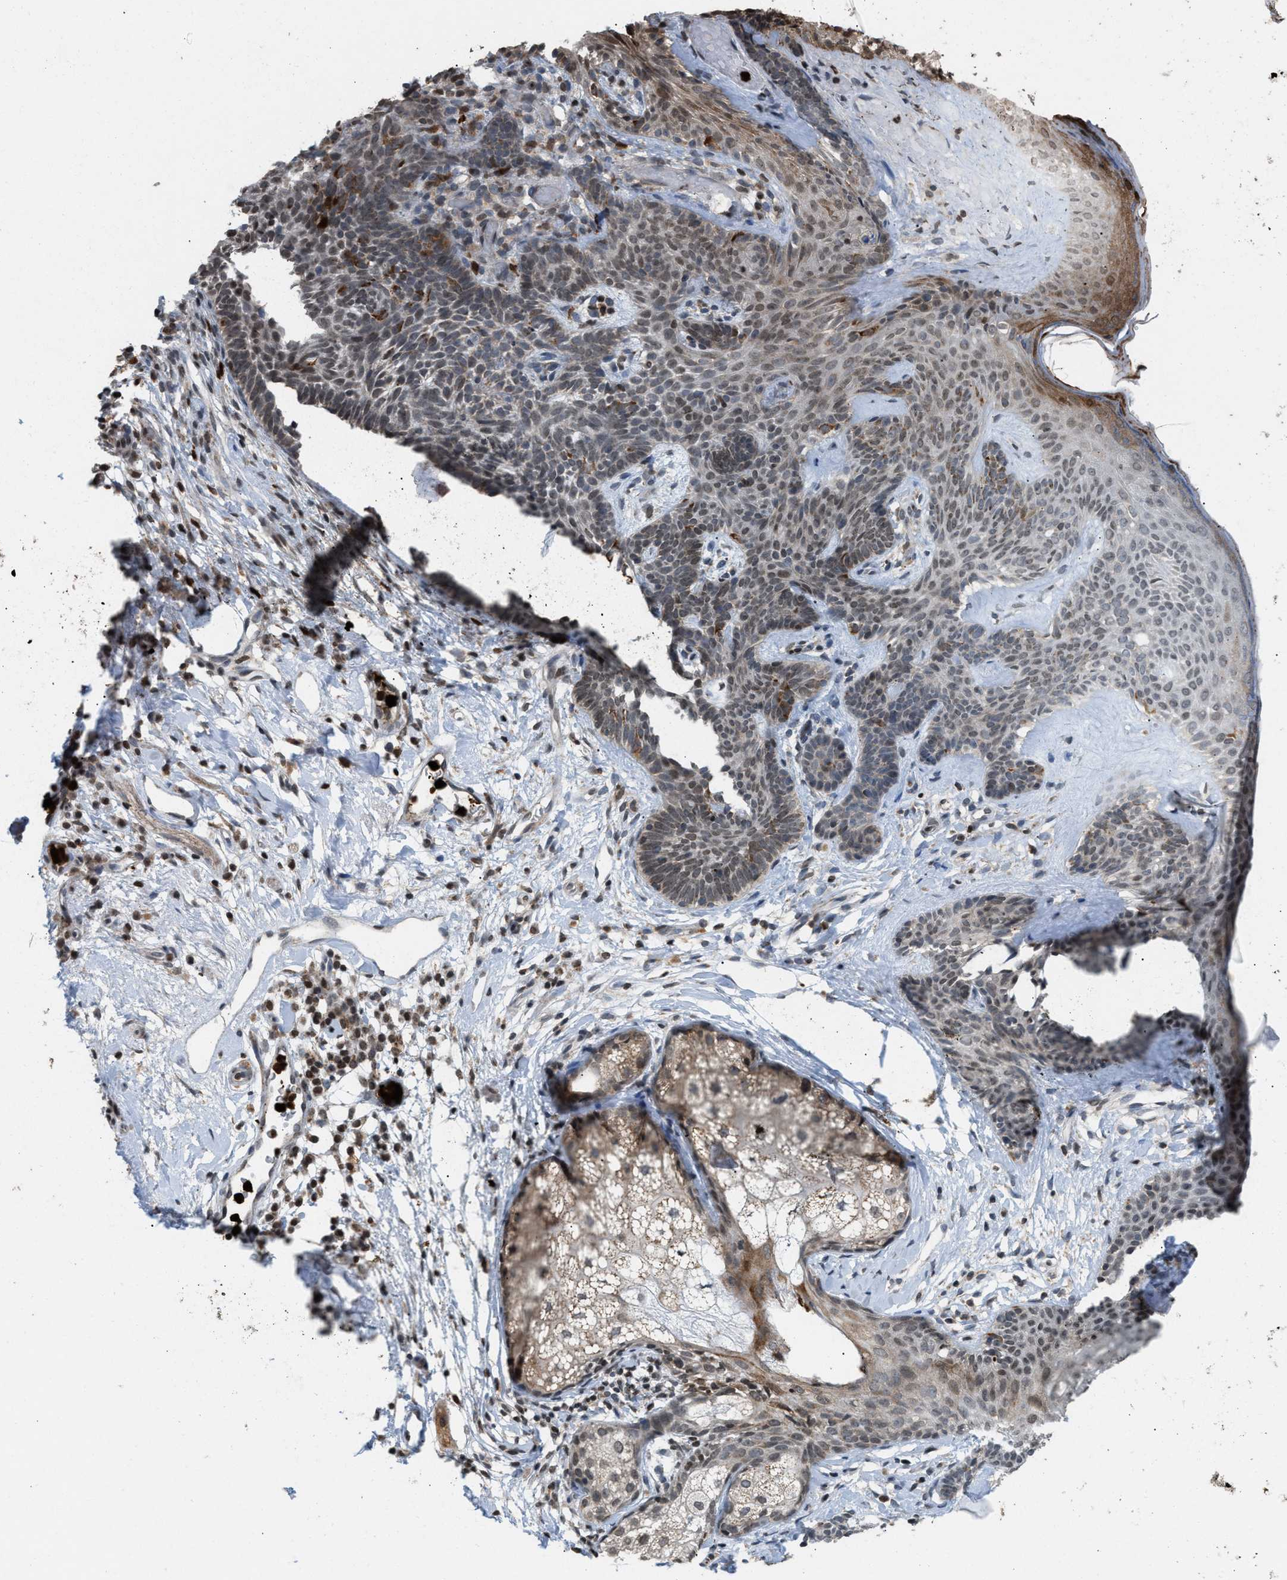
{"staining": {"intensity": "weak", "quantity": "25%-75%", "location": "cytoplasmic/membranous"}, "tissue": "skin cancer", "cell_type": "Tumor cells", "image_type": "cancer", "snomed": [{"axis": "morphology", "description": "Developmental malformation"}, {"axis": "morphology", "description": "Basal cell carcinoma"}, {"axis": "topography", "description": "Skin"}], "caption": "Protein staining reveals weak cytoplasmic/membranous expression in about 25%-75% of tumor cells in skin cancer (basal cell carcinoma). (Stains: DAB (3,3'-diaminobenzidine) in brown, nuclei in blue, Microscopy: brightfield microscopy at high magnification).", "gene": "PRUNE2", "patient": {"sex": "female", "age": 62}}